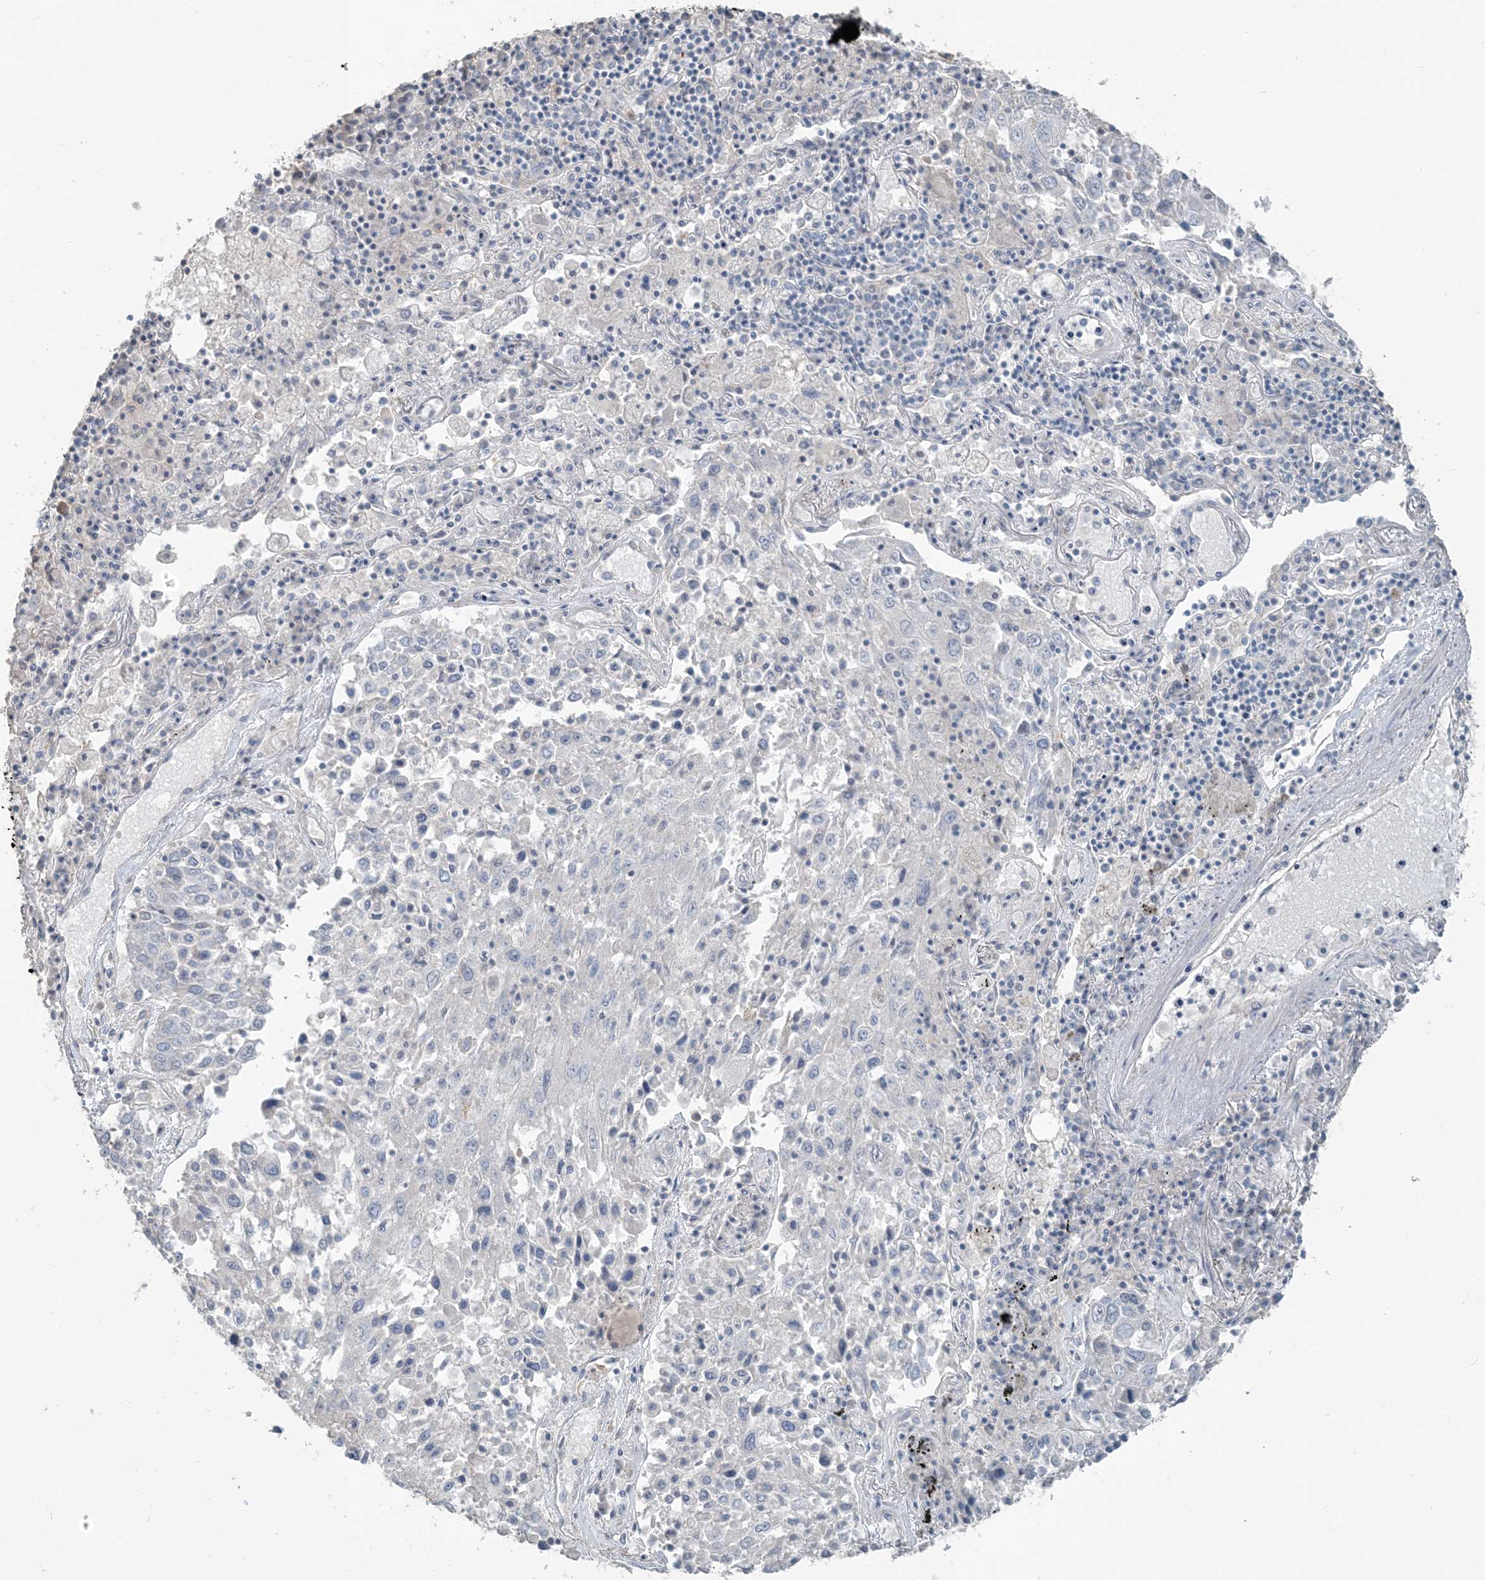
{"staining": {"intensity": "negative", "quantity": "none", "location": "none"}, "tissue": "lung cancer", "cell_type": "Tumor cells", "image_type": "cancer", "snomed": [{"axis": "morphology", "description": "Squamous cell carcinoma, NOS"}, {"axis": "topography", "description": "Lung"}], "caption": "There is no significant staining in tumor cells of squamous cell carcinoma (lung). The staining is performed using DAB brown chromogen with nuclei counter-stained in using hematoxylin.", "gene": "NPHS2", "patient": {"sex": "male", "age": 65}}